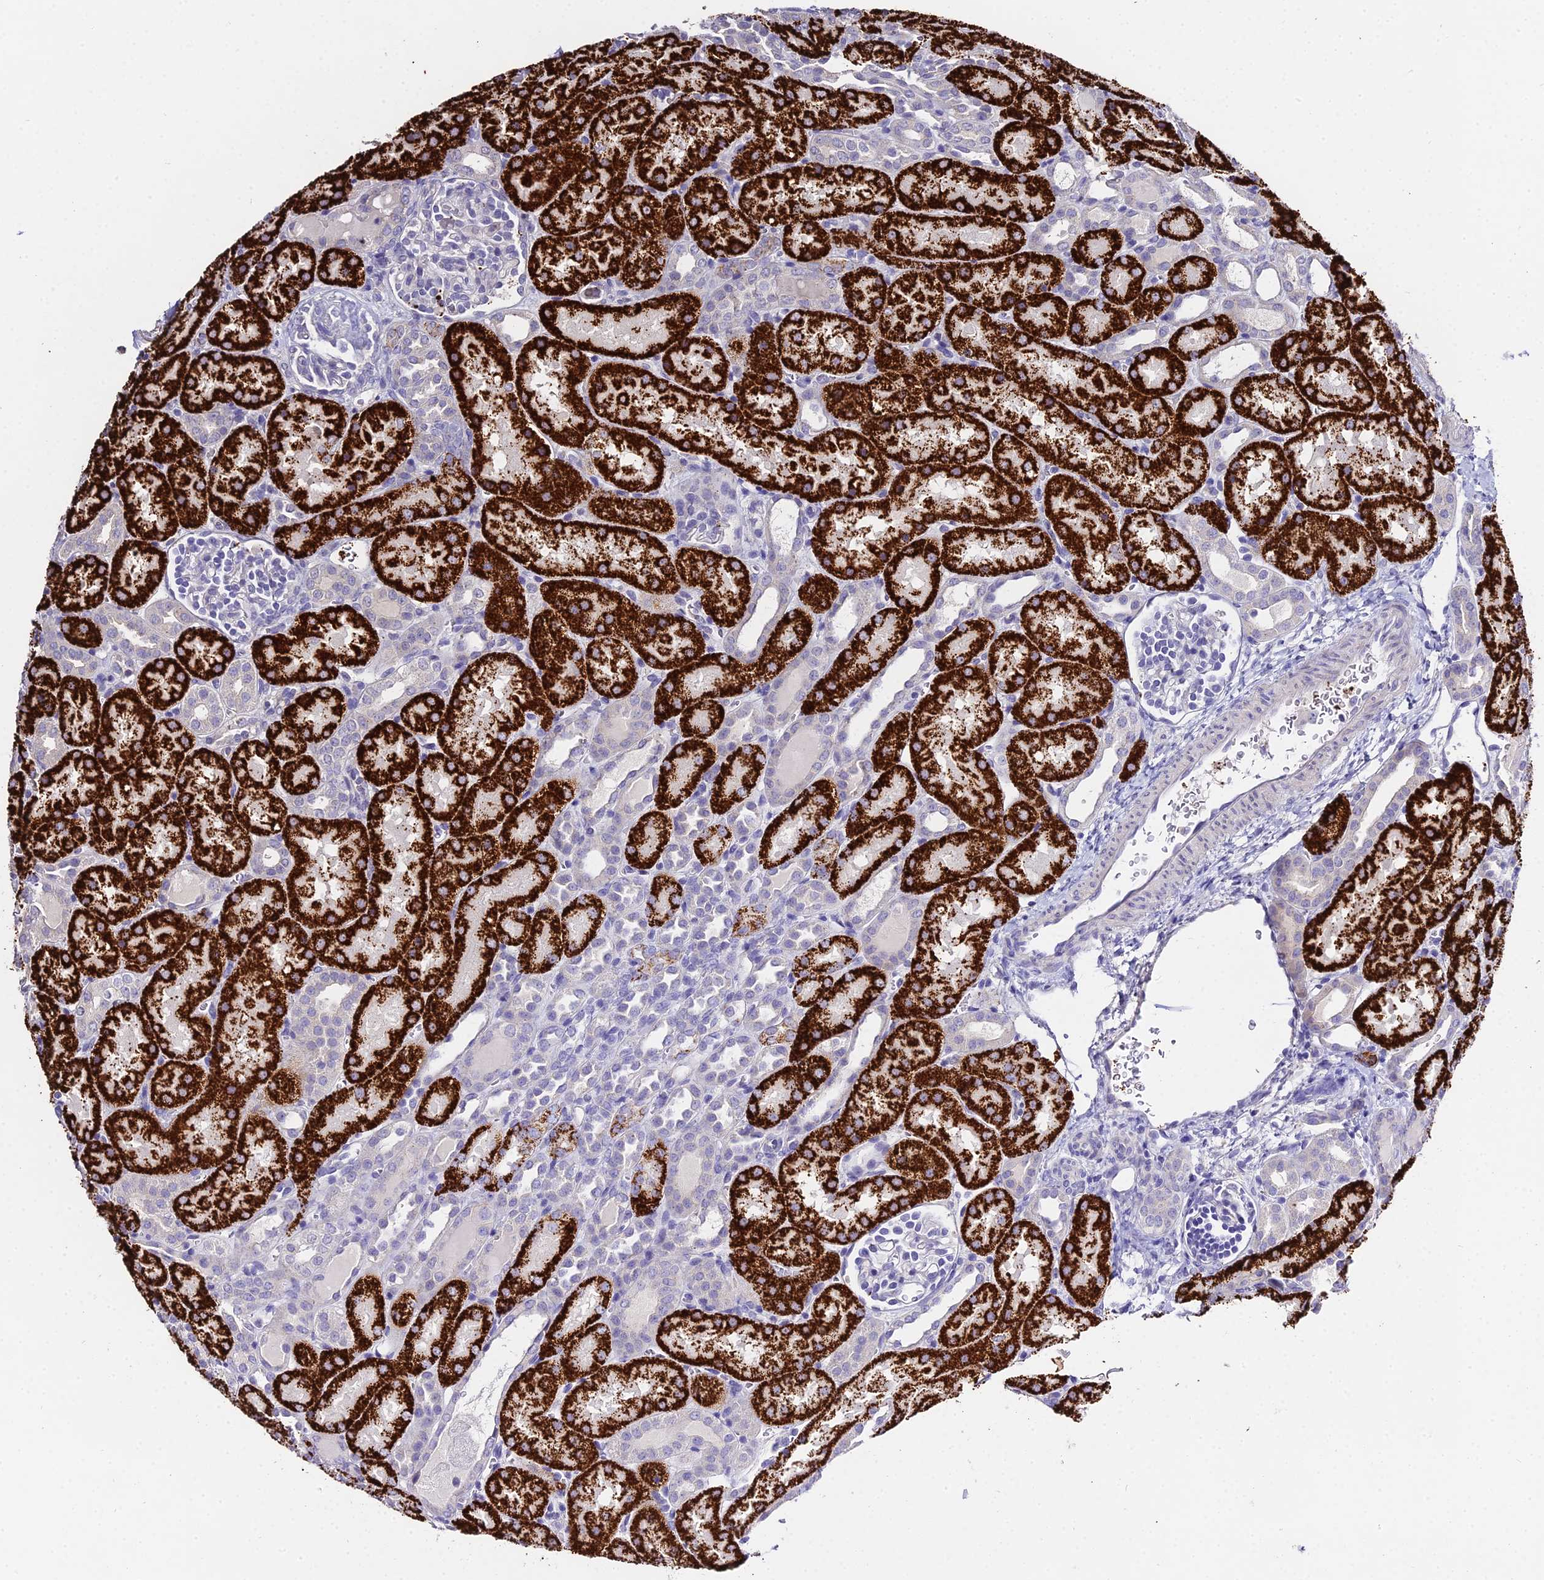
{"staining": {"intensity": "negative", "quantity": "none", "location": "none"}, "tissue": "kidney", "cell_type": "Cells in glomeruli", "image_type": "normal", "snomed": [{"axis": "morphology", "description": "Normal tissue, NOS"}, {"axis": "topography", "description": "Kidney"}], "caption": "DAB immunohistochemical staining of unremarkable human kidney displays no significant staining in cells in glomeruli.", "gene": "GLYAT", "patient": {"sex": "male", "age": 1}}